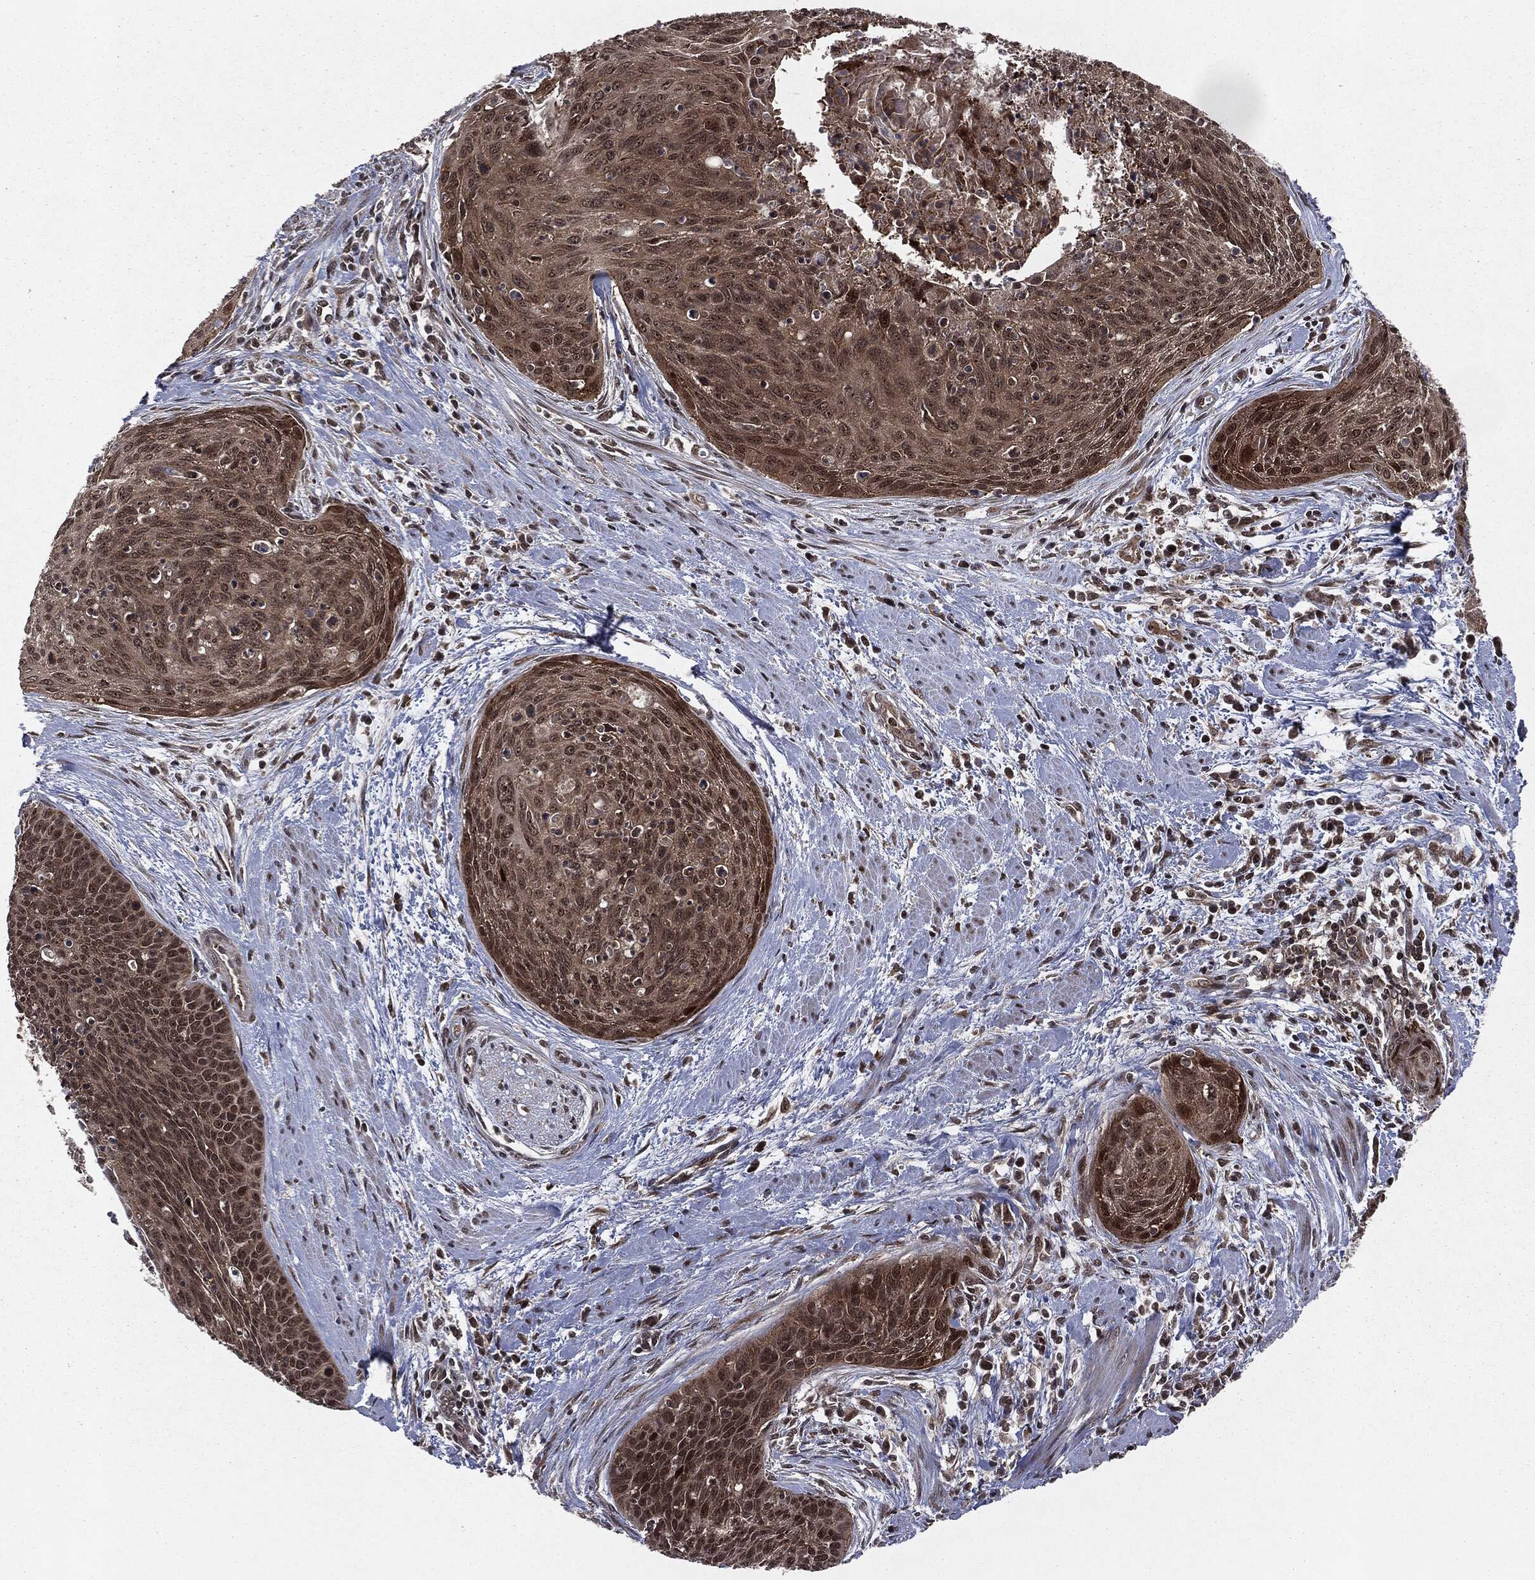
{"staining": {"intensity": "strong", "quantity": "25%-75%", "location": "cytoplasmic/membranous,nuclear"}, "tissue": "cervical cancer", "cell_type": "Tumor cells", "image_type": "cancer", "snomed": [{"axis": "morphology", "description": "Squamous cell carcinoma, NOS"}, {"axis": "topography", "description": "Cervix"}], "caption": "The immunohistochemical stain shows strong cytoplasmic/membranous and nuclear positivity in tumor cells of cervical cancer tissue. The staining is performed using DAB (3,3'-diaminobenzidine) brown chromogen to label protein expression. The nuclei are counter-stained blue using hematoxylin.", "gene": "STAU2", "patient": {"sex": "female", "age": 55}}